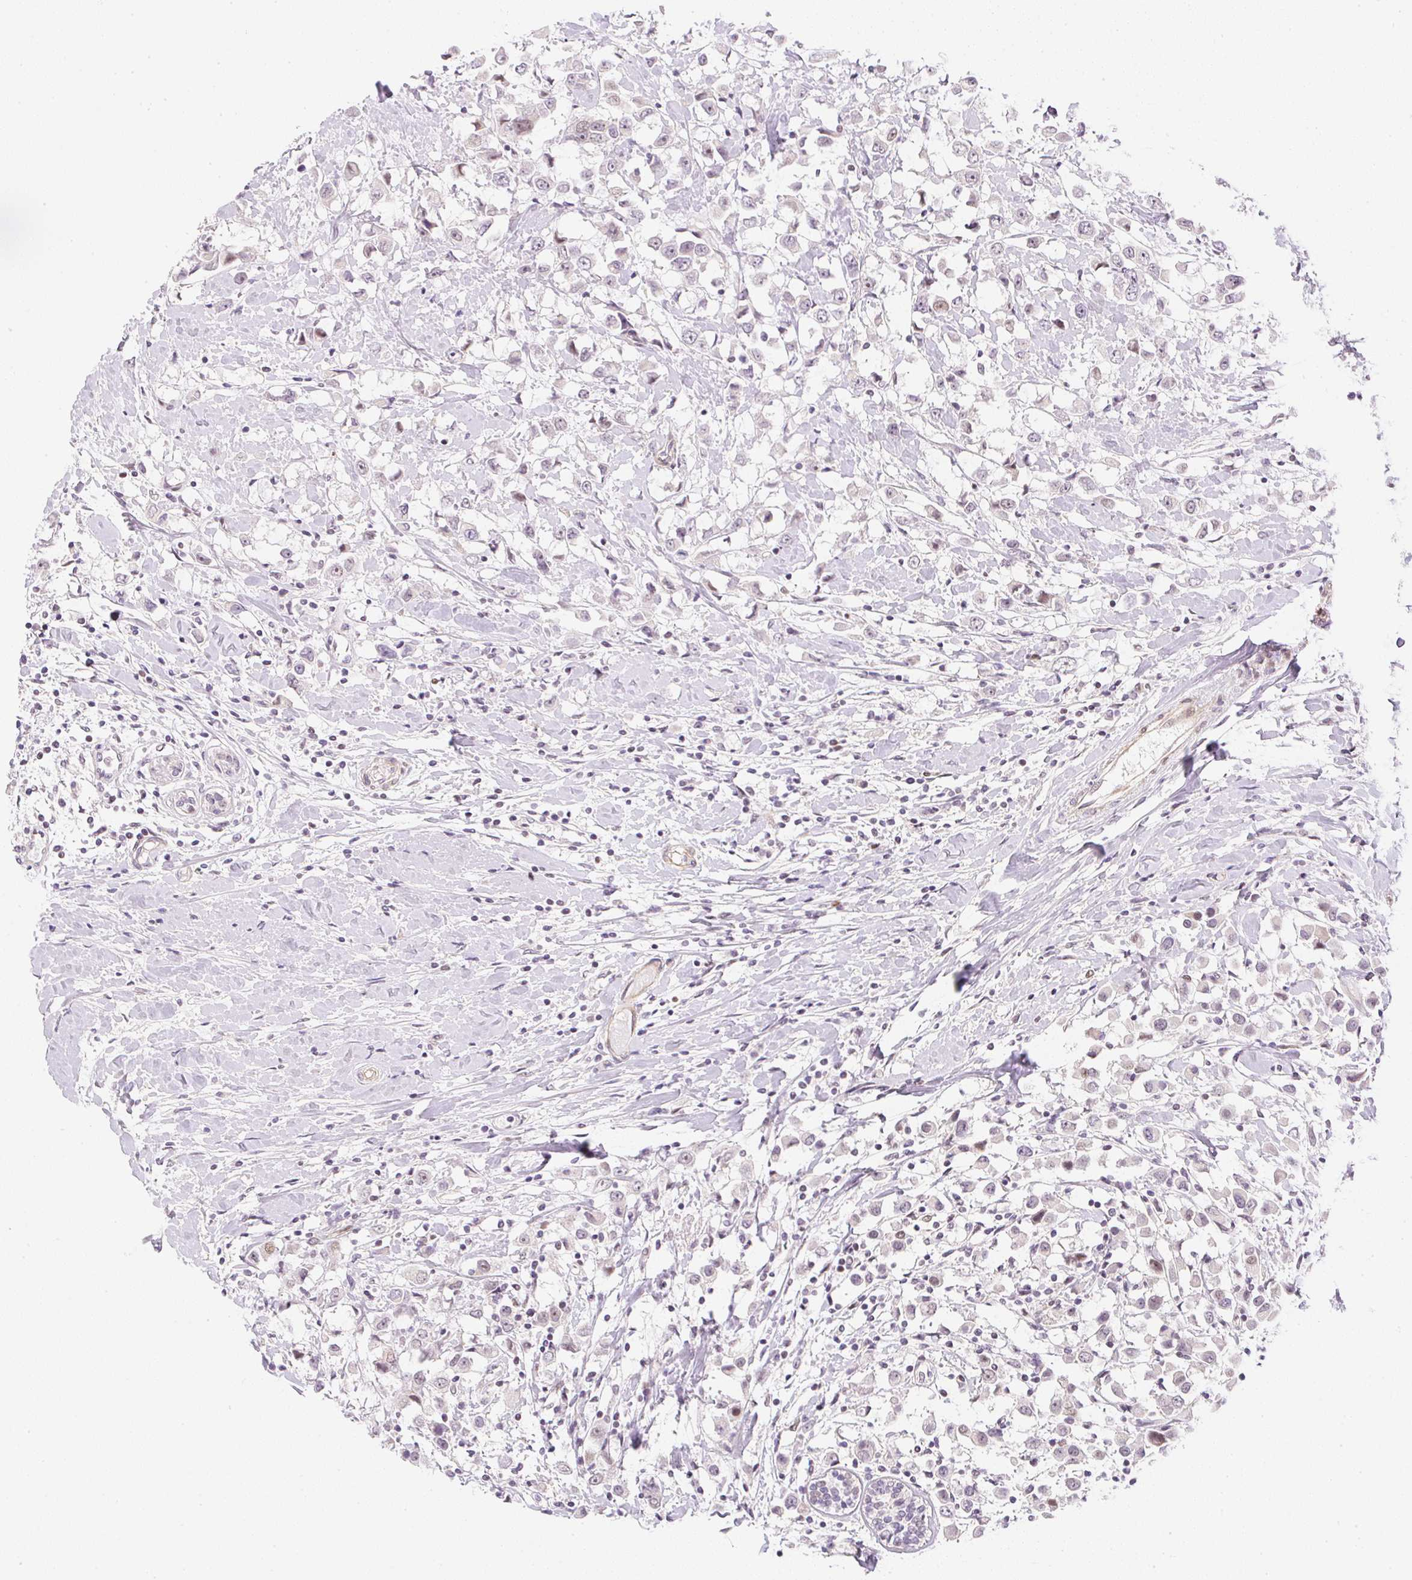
{"staining": {"intensity": "weak", "quantity": "<25%", "location": "nuclear"}, "tissue": "breast cancer", "cell_type": "Tumor cells", "image_type": "cancer", "snomed": [{"axis": "morphology", "description": "Duct carcinoma"}, {"axis": "topography", "description": "Breast"}], "caption": "DAB (3,3'-diaminobenzidine) immunohistochemical staining of infiltrating ductal carcinoma (breast) exhibits no significant expression in tumor cells.", "gene": "DPPA4", "patient": {"sex": "female", "age": 61}}